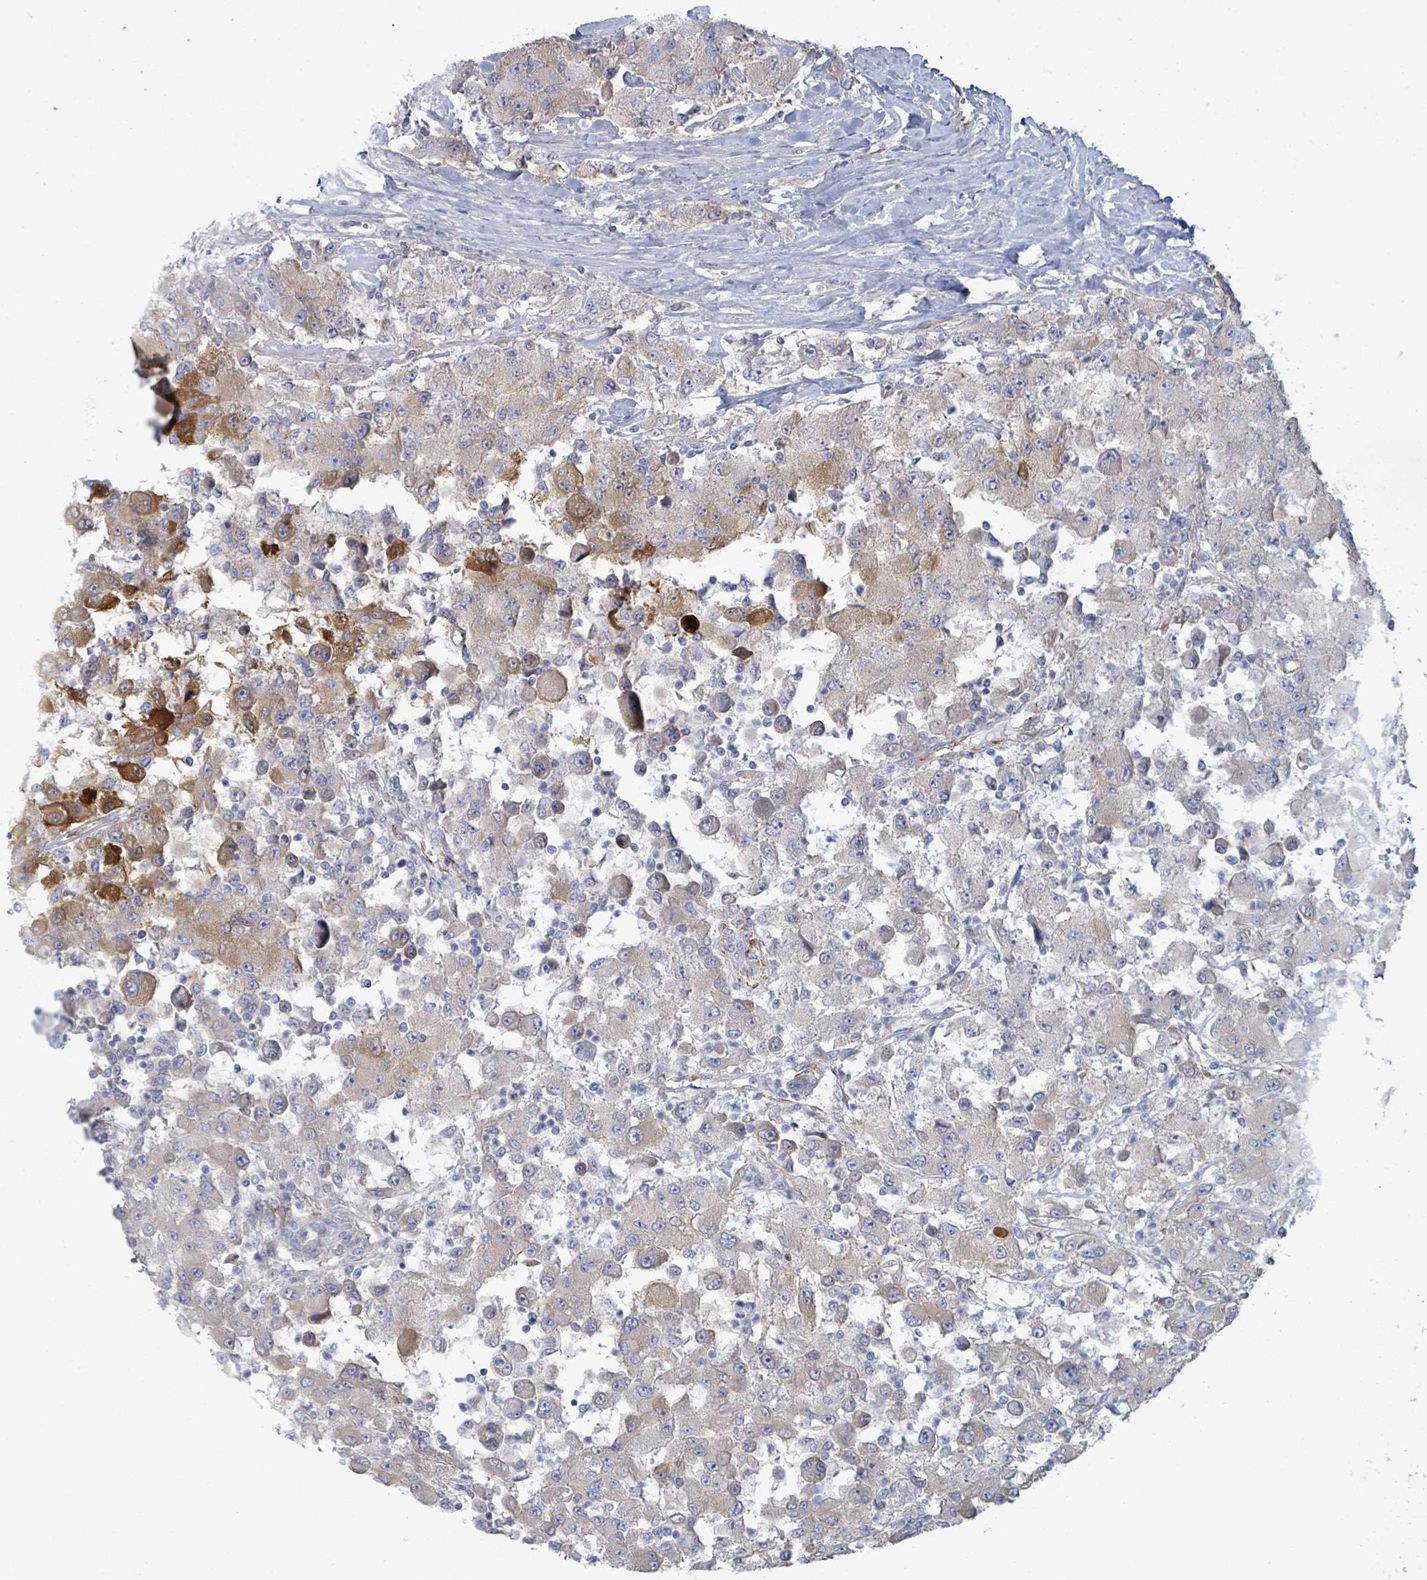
{"staining": {"intensity": "moderate", "quantity": "<25%", "location": "cytoplasmic/membranous"}, "tissue": "renal cancer", "cell_type": "Tumor cells", "image_type": "cancer", "snomed": [{"axis": "morphology", "description": "Adenocarcinoma, NOS"}, {"axis": "topography", "description": "Kidney"}], "caption": "Renal cancer tissue reveals moderate cytoplasmic/membranous positivity in approximately <25% of tumor cells, visualized by immunohistochemistry.", "gene": "COL13A1", "patient": {"sex": "female", "age": 67}}